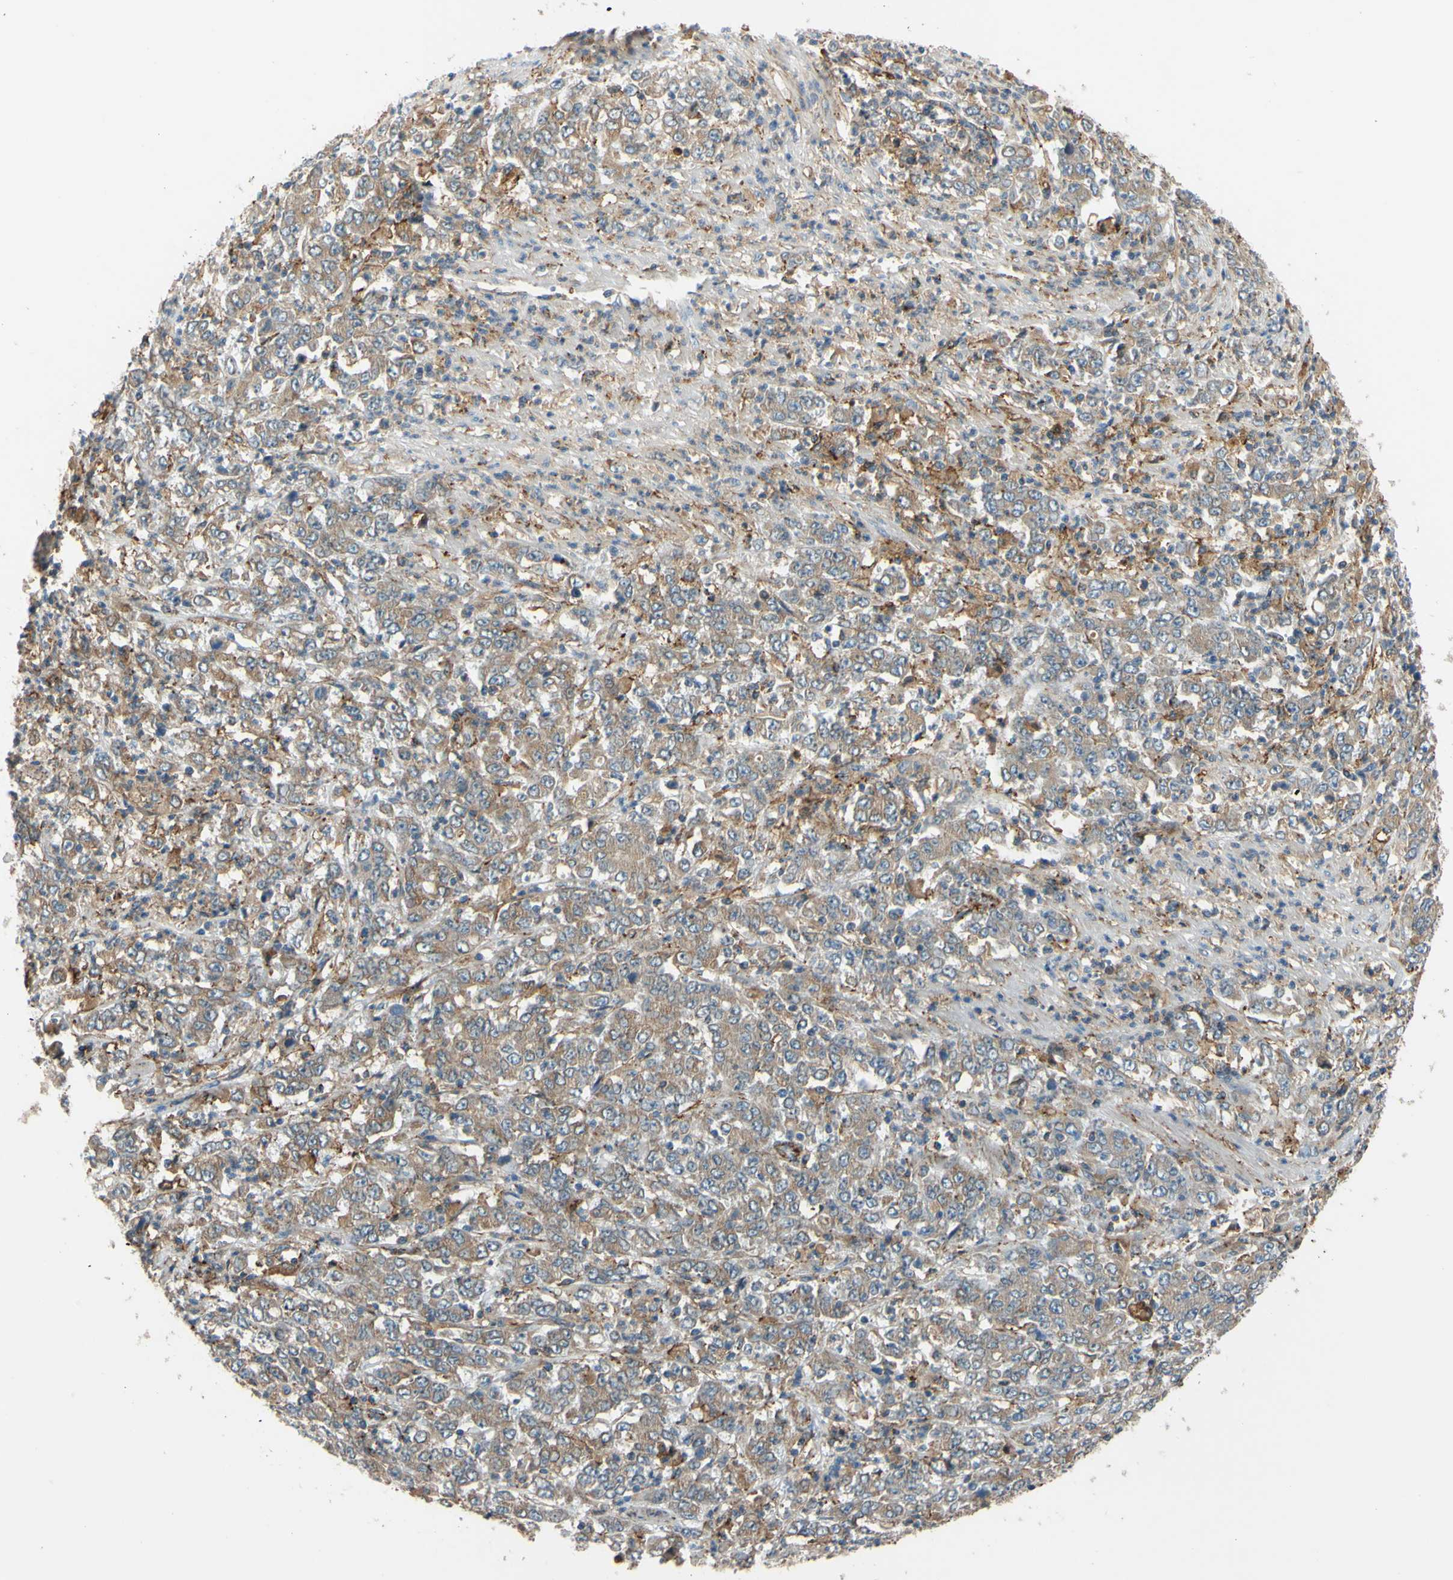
{"staining": {"intensity": "weak", "quantity": "25%-75%", "location": "cytoplasmic/membranous"}, "tissue": "stomach cancer", "cell_type": "Tumor cells", "image_type": "cancer", "snomed": [{"axis": "morphology", "description": "Adenocarcinoma, NOS"}, {"axis": "topography", "description": "Stomach, lower"}], "caption": "This is an image of immunohistochemistry (IHC) staining of stomach cancer, which shows weak expression in the cytoplasmic/membranous of tumor cells.", "gene": "POR", "patient": {"sex": "female", "age": 71}}